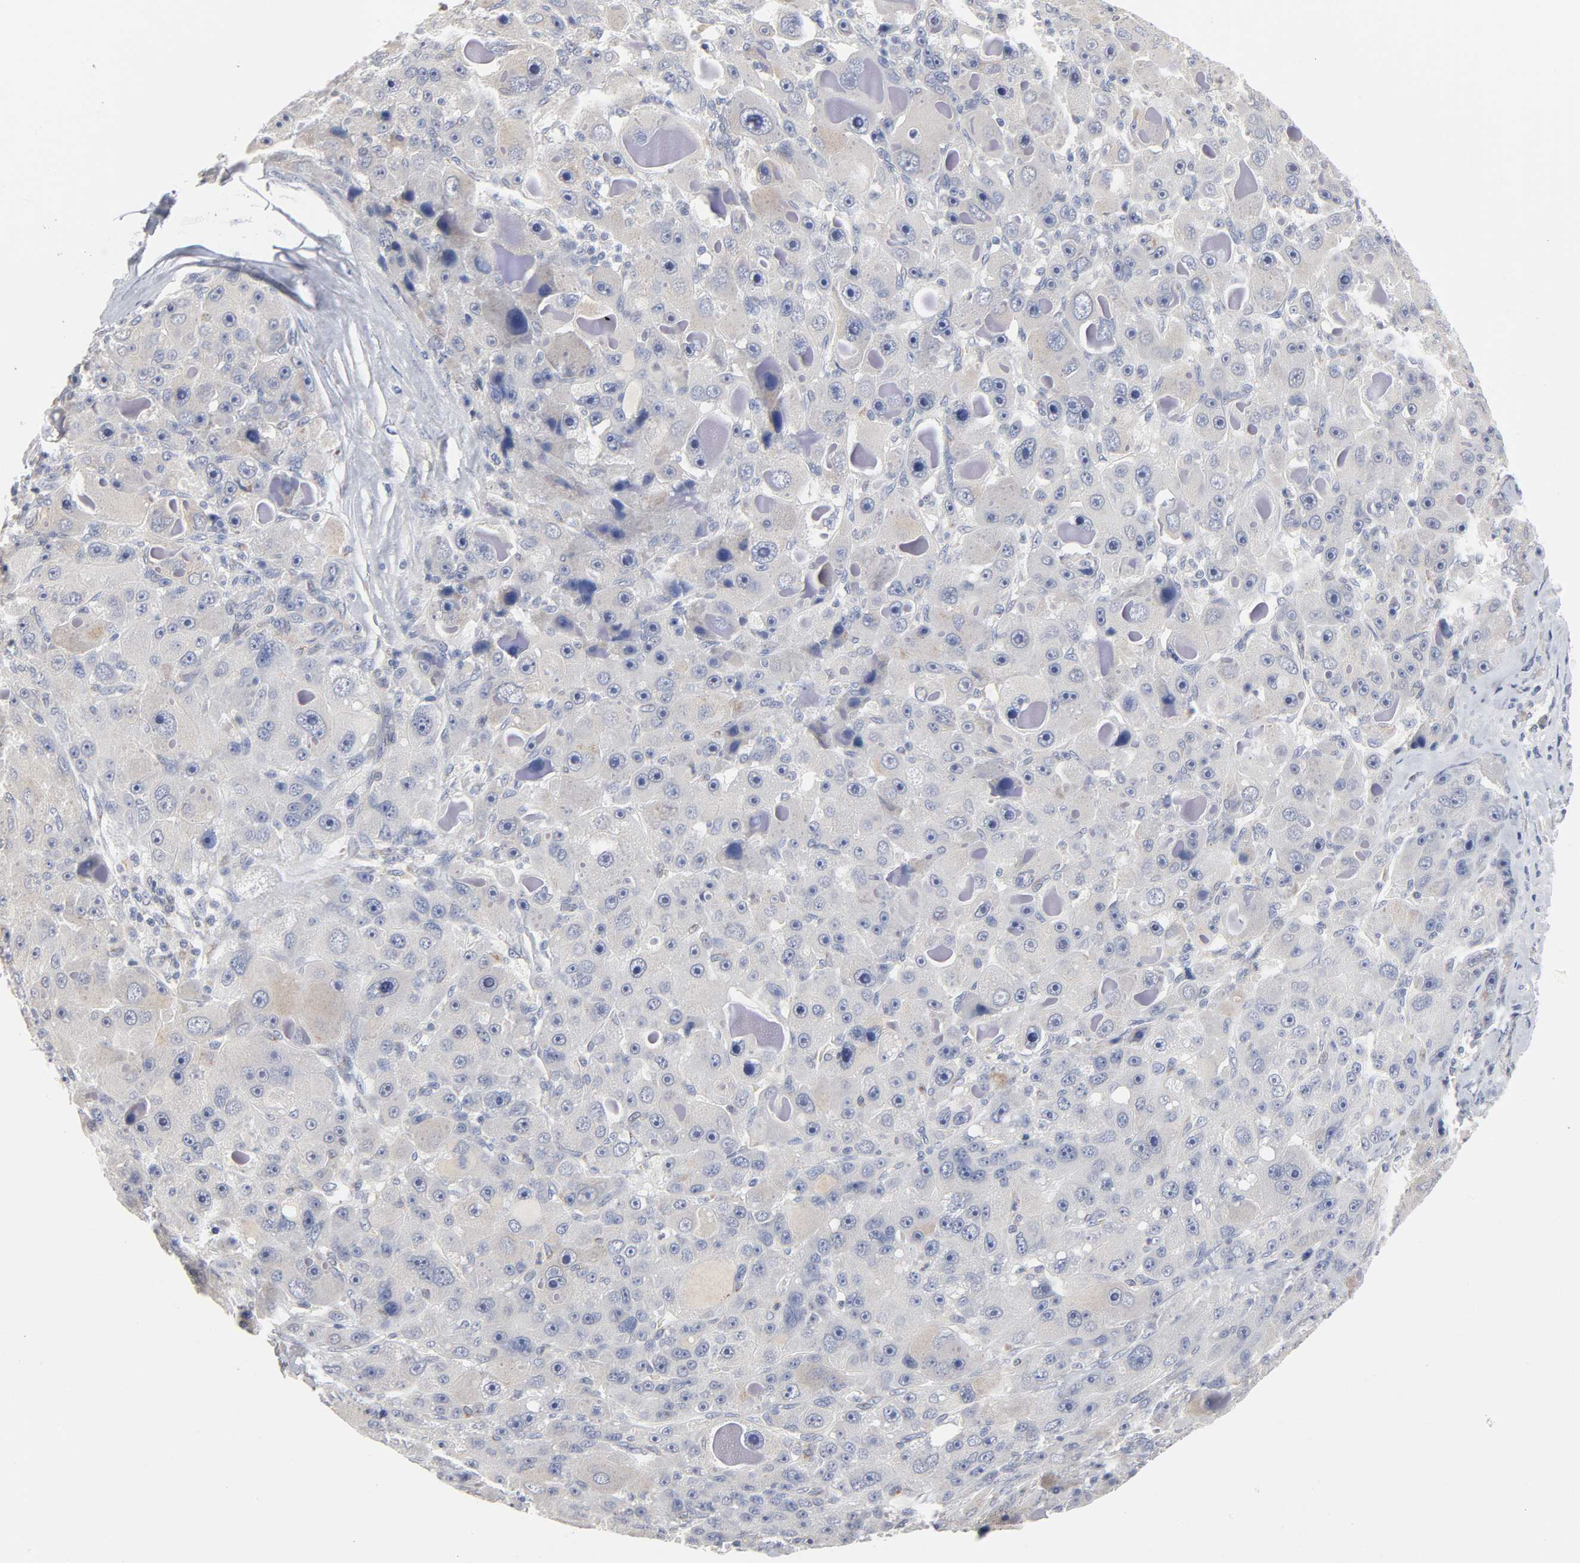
{"staining": {"intensity": "weak", "quantity": "<25%", "location": "cytoplasmic/membranous"}, "tissue": "liver cancer", "cell_type": "Tumor cells", "image_type": "cancer", "snomed": [{"axis": "morphology", "description": "Carcinoma, Hepatocellular, NOS"}, {"axis": "topography", "description": "Liver"}], "caption": "Tumor cells show no significant staining in liver cancer (hepatocellular carcinoma).", "gene": "AK7", "patient": {"sex": "male", "age": 76}}